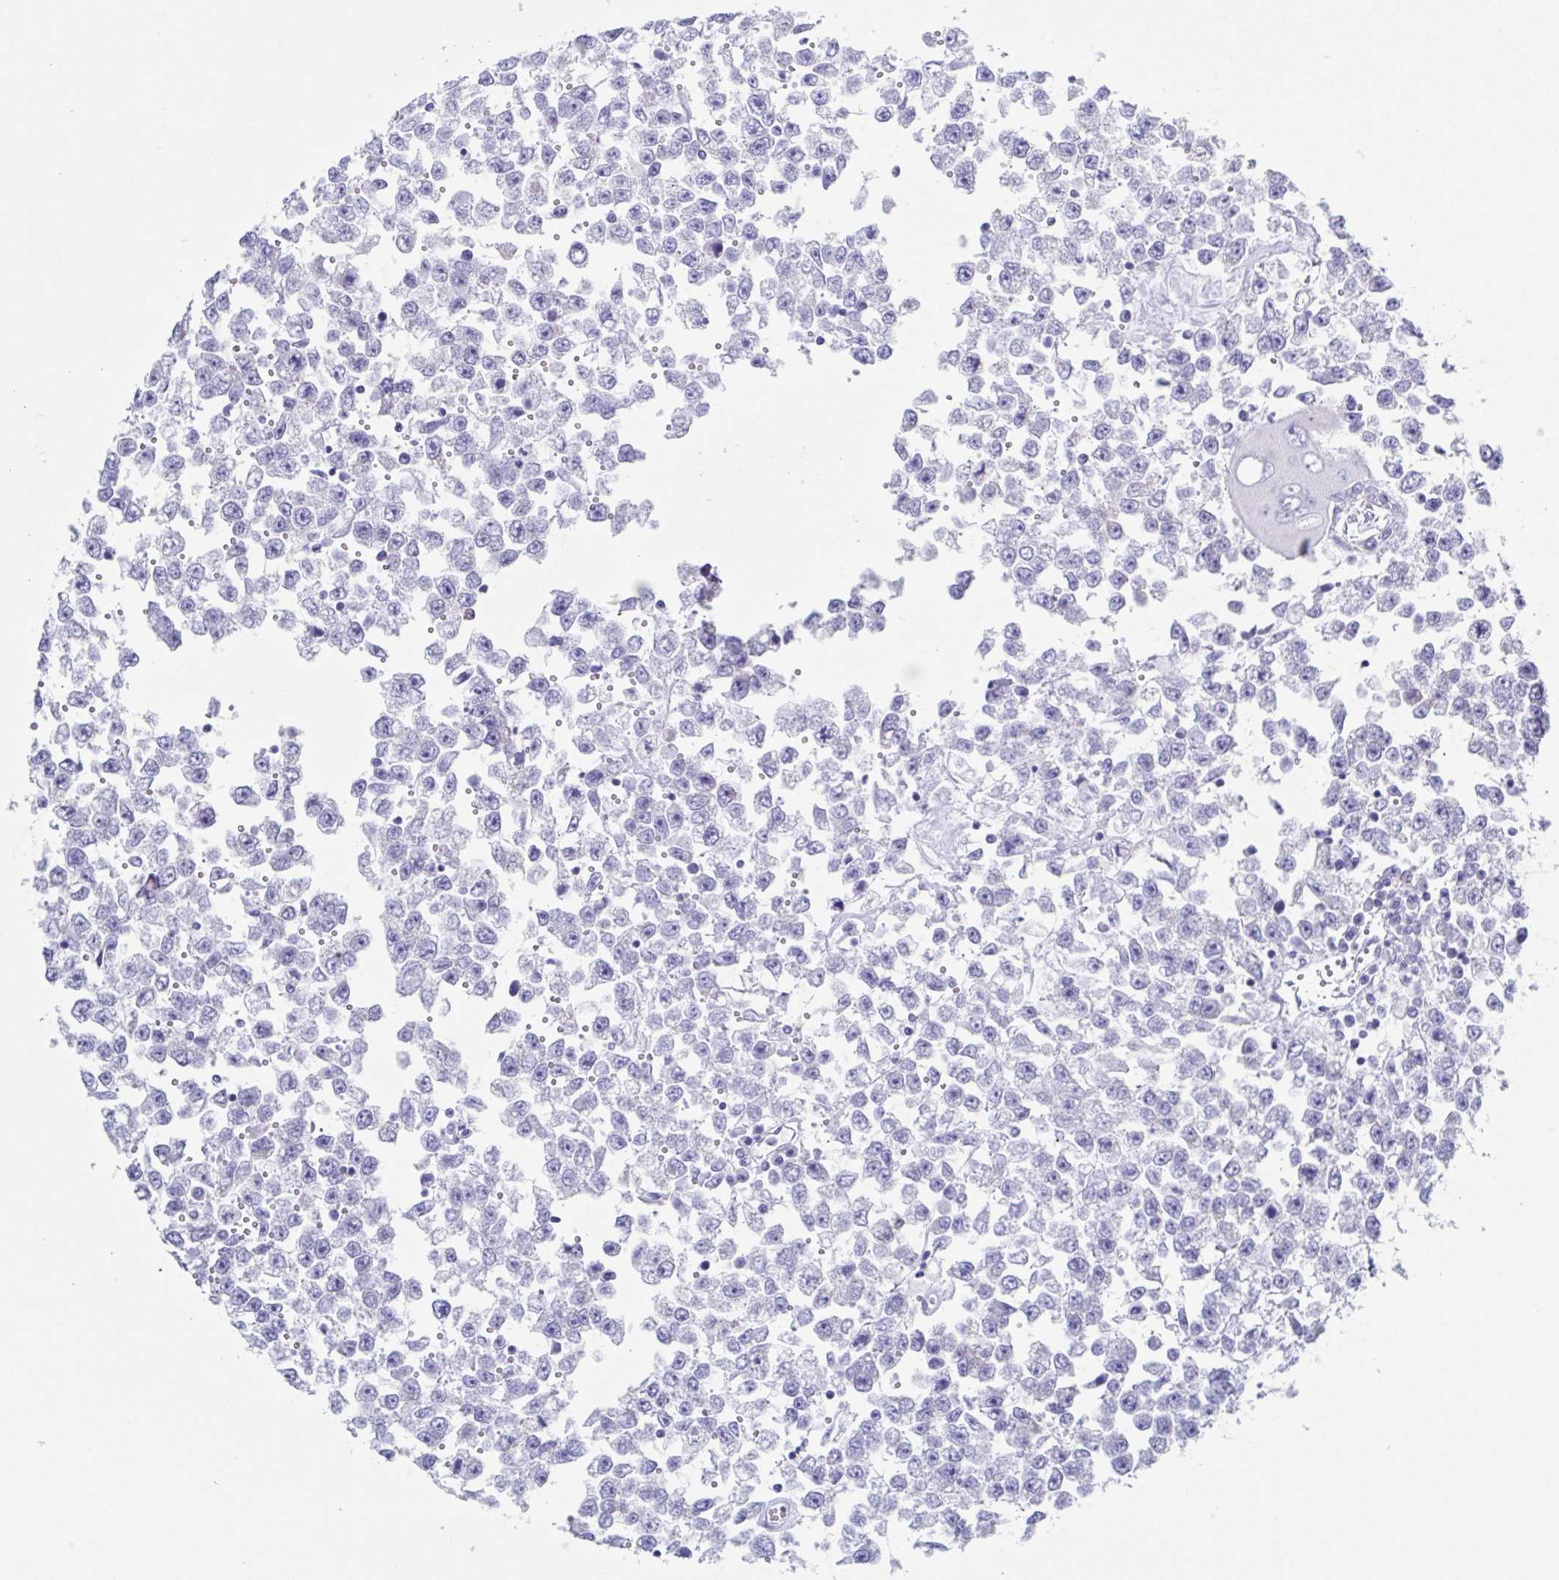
{"staining": {"intensity": "negative", "quantity": "none", "location": "none"}, "tissue": "testis cancer", "cell_type": "Tumor cells", "image_type": "cancer", "snomed": [{"axis": "morphology", "description": "Seminoma, NOS"}, {"axis": "topography", "description": "Testis"}], "caption": "IHC micrograph of neoplastic tissue: human testis cancer stained with DAB (3,3'-diaminobenzidine) shows no significant protein staining in tumor cells.", "gene": "PBOV1", "patient": {"sex": "male", "age": 34}}